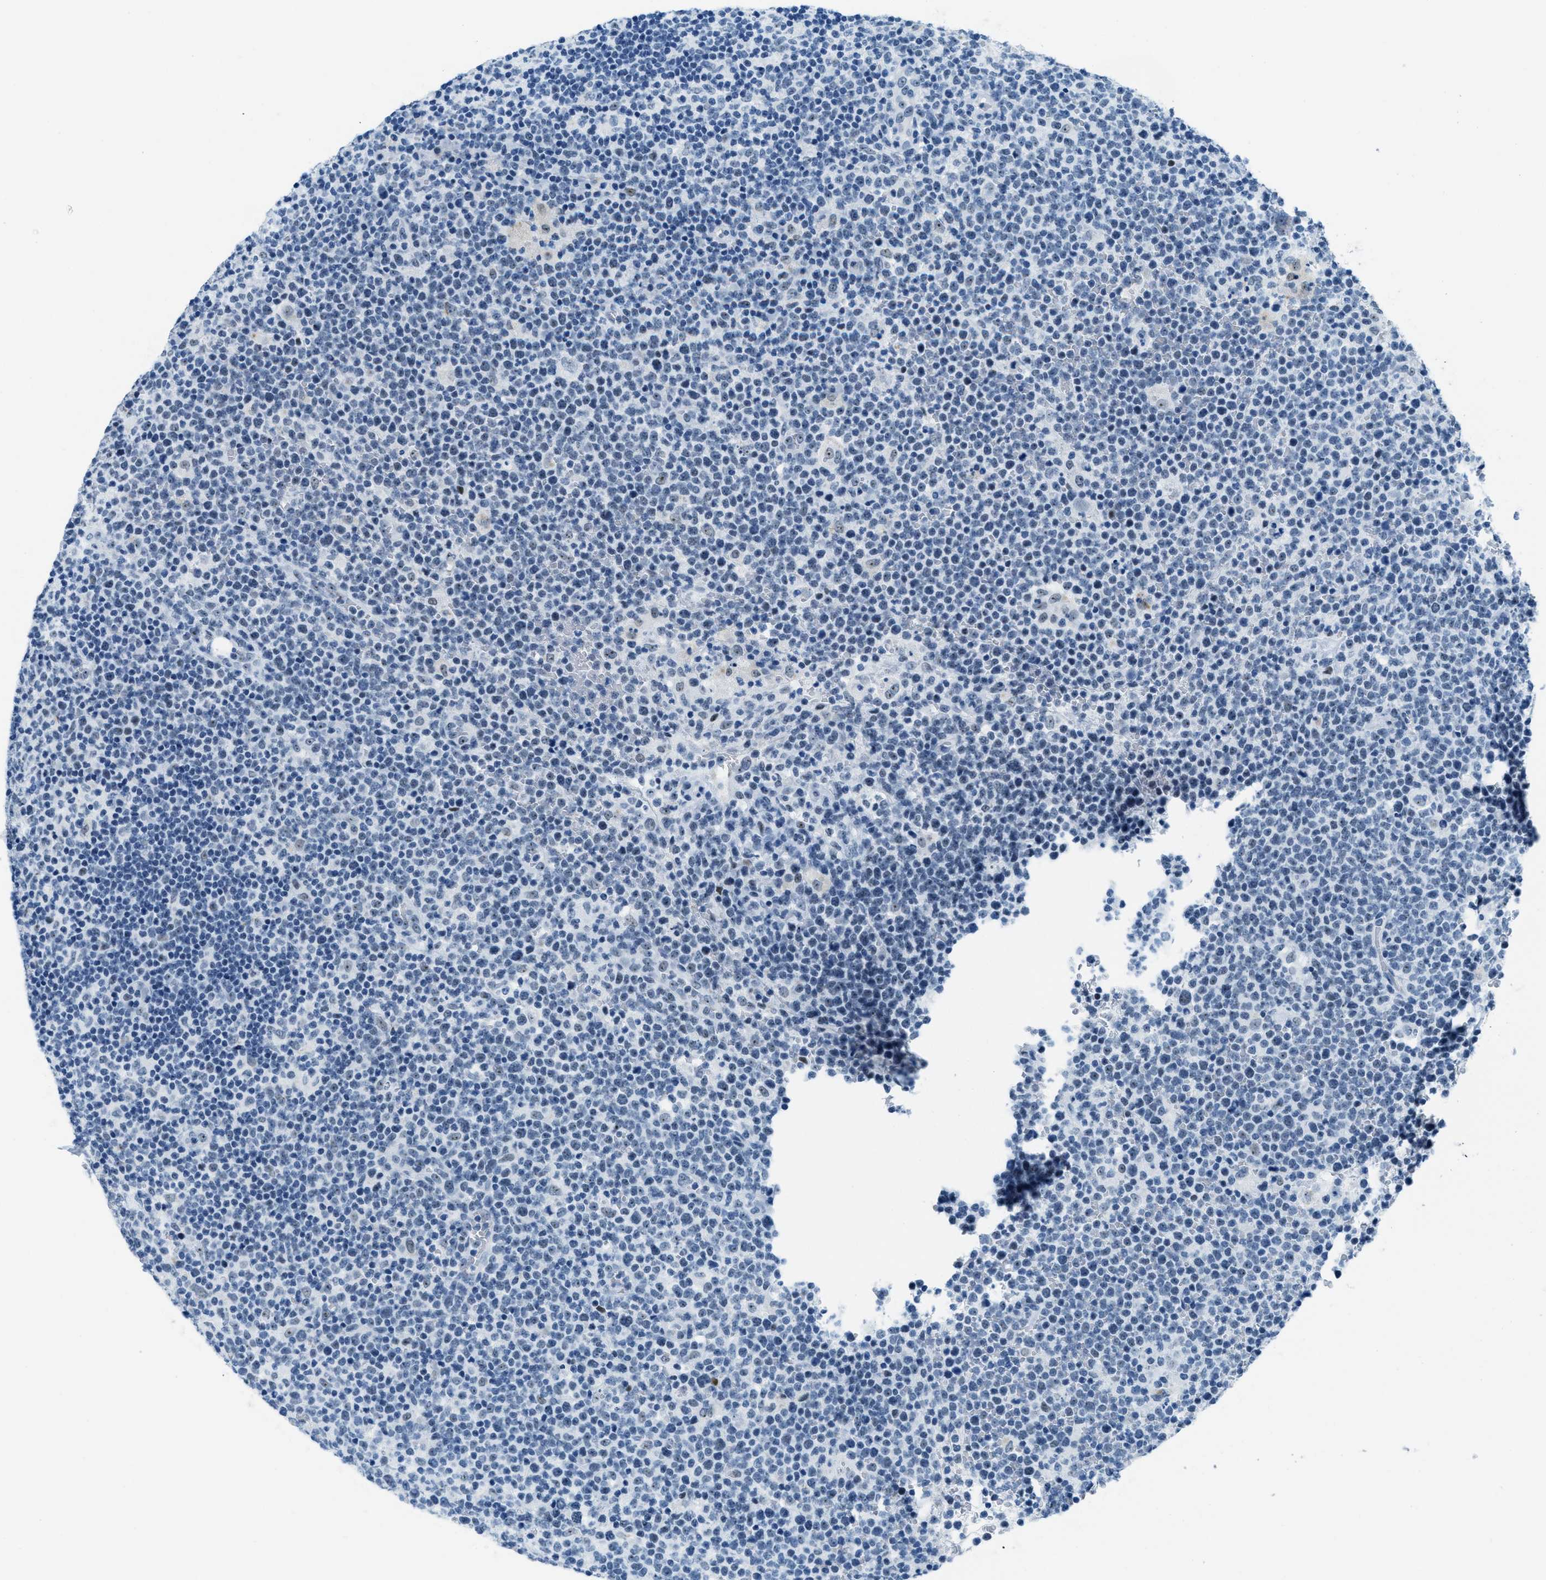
{"staining": {"intensity": "weak", "quantity": "<25%", "location": "nuclear"}, "tissue": "lymphoma", "cell_type": "Tumor cells", "image_type": "cancer", "snomed": [{"axis": "morphology", "description": "Malignant lymphoma, non-Hodgkin's type, High grade"}, {"axis": "topography", "description": "Lymph node"}], "caption": "A photomicrograph of lymphoma stained for a protein demonstrates no brown staining in tumor cells.", "gene": "PLA2G2A", "patient": {"sex": "male", "age": 61}}